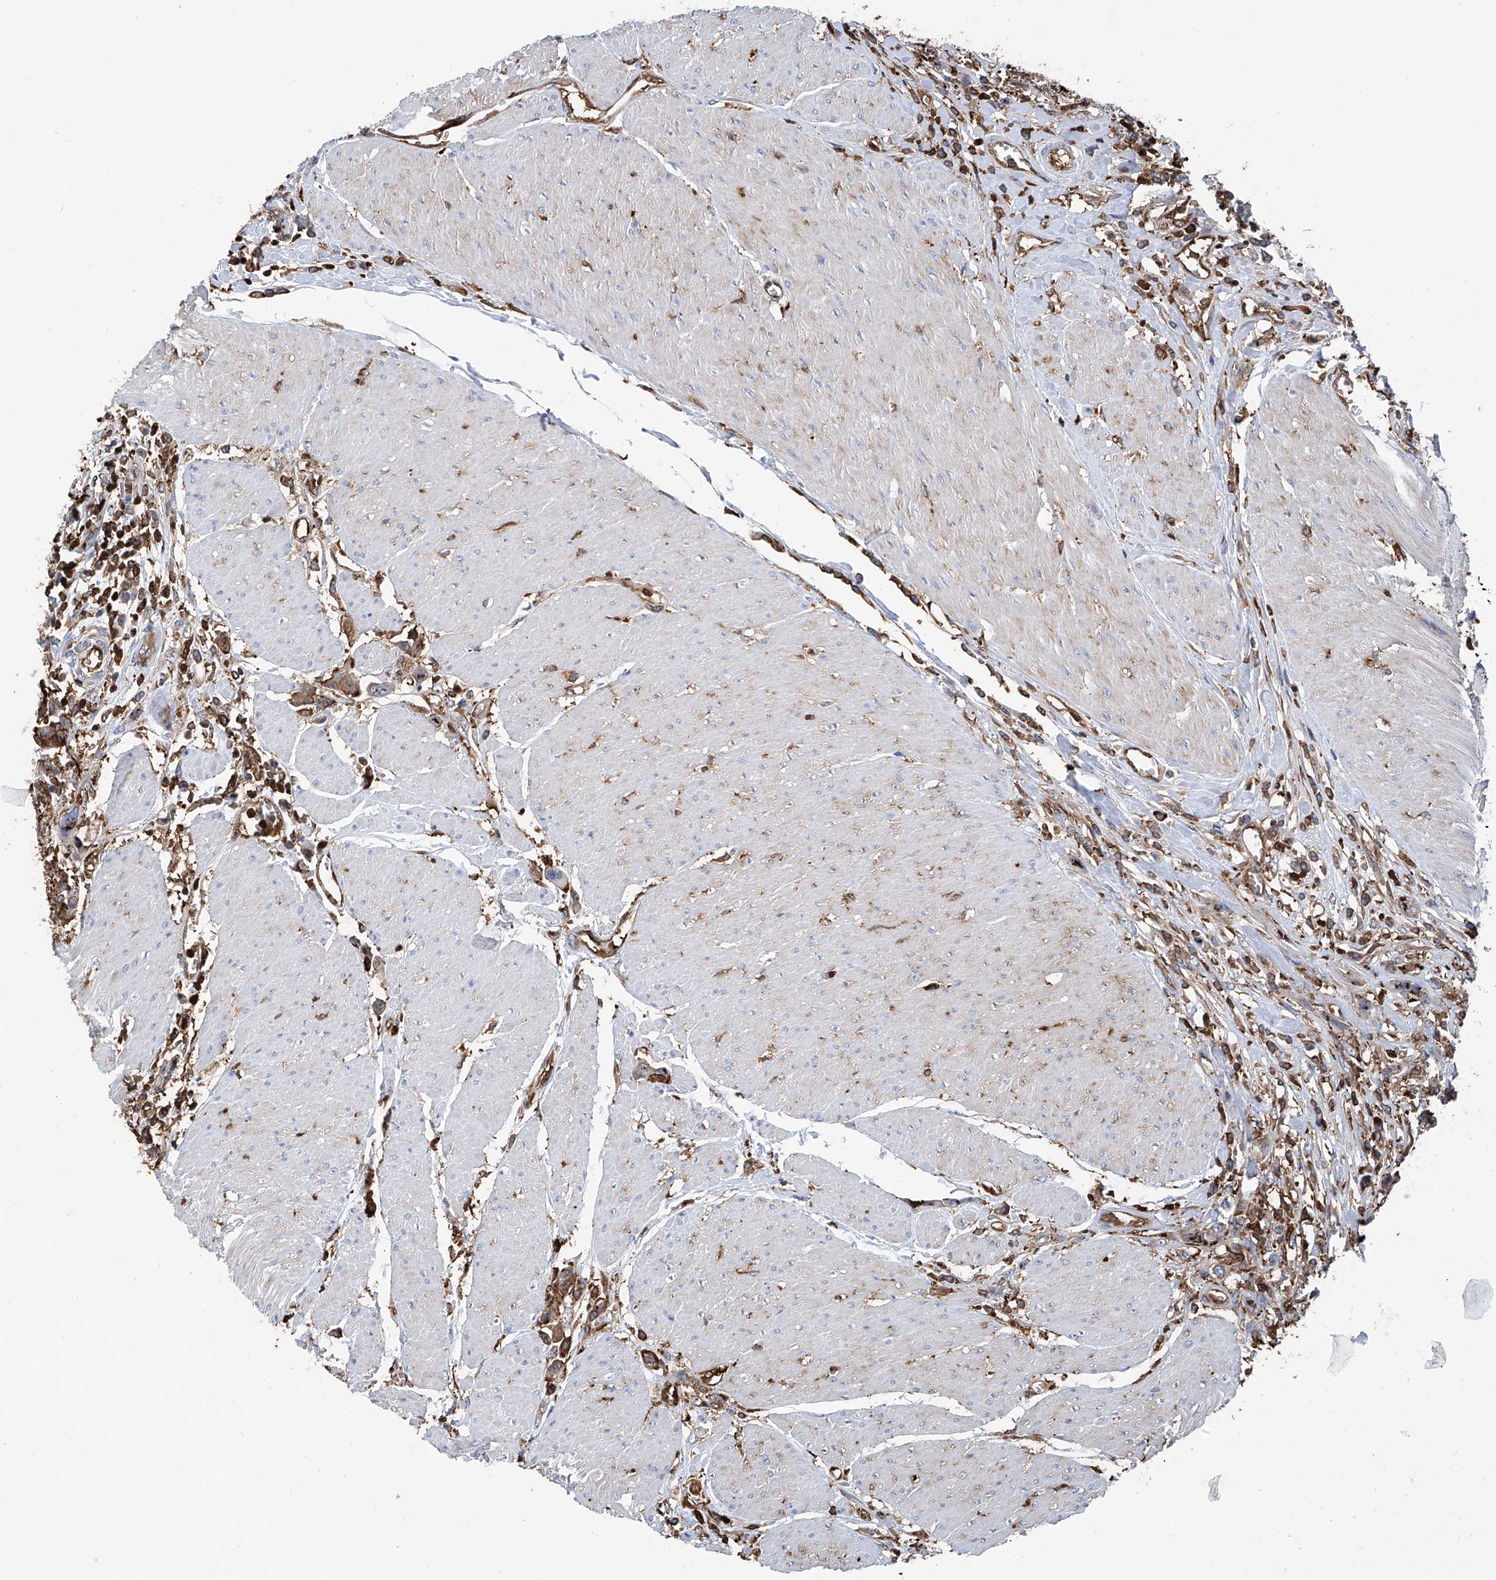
{"staining": {"intensity": "moderate", "quantity": ">75%", "location": "cytoplasmic/membranous"}, "tissue": "urothelial cancer", "cell_type": "Tumor cells", "image_type": "cancer", "snomed": [{"axis": "morphology", "description": "Urothelial carcinoma, High grade"}, {"axis": "topography", "description": "Urinary bladder"}], "caption": "IHC (DAB) staining of human urothelial cancer exhibits moderate cytoplasmic/membranous protein staining in approximately >75% of tumor cells.", "gene": "ZNF484", "patient": {"sex": "male", "age": 50}}